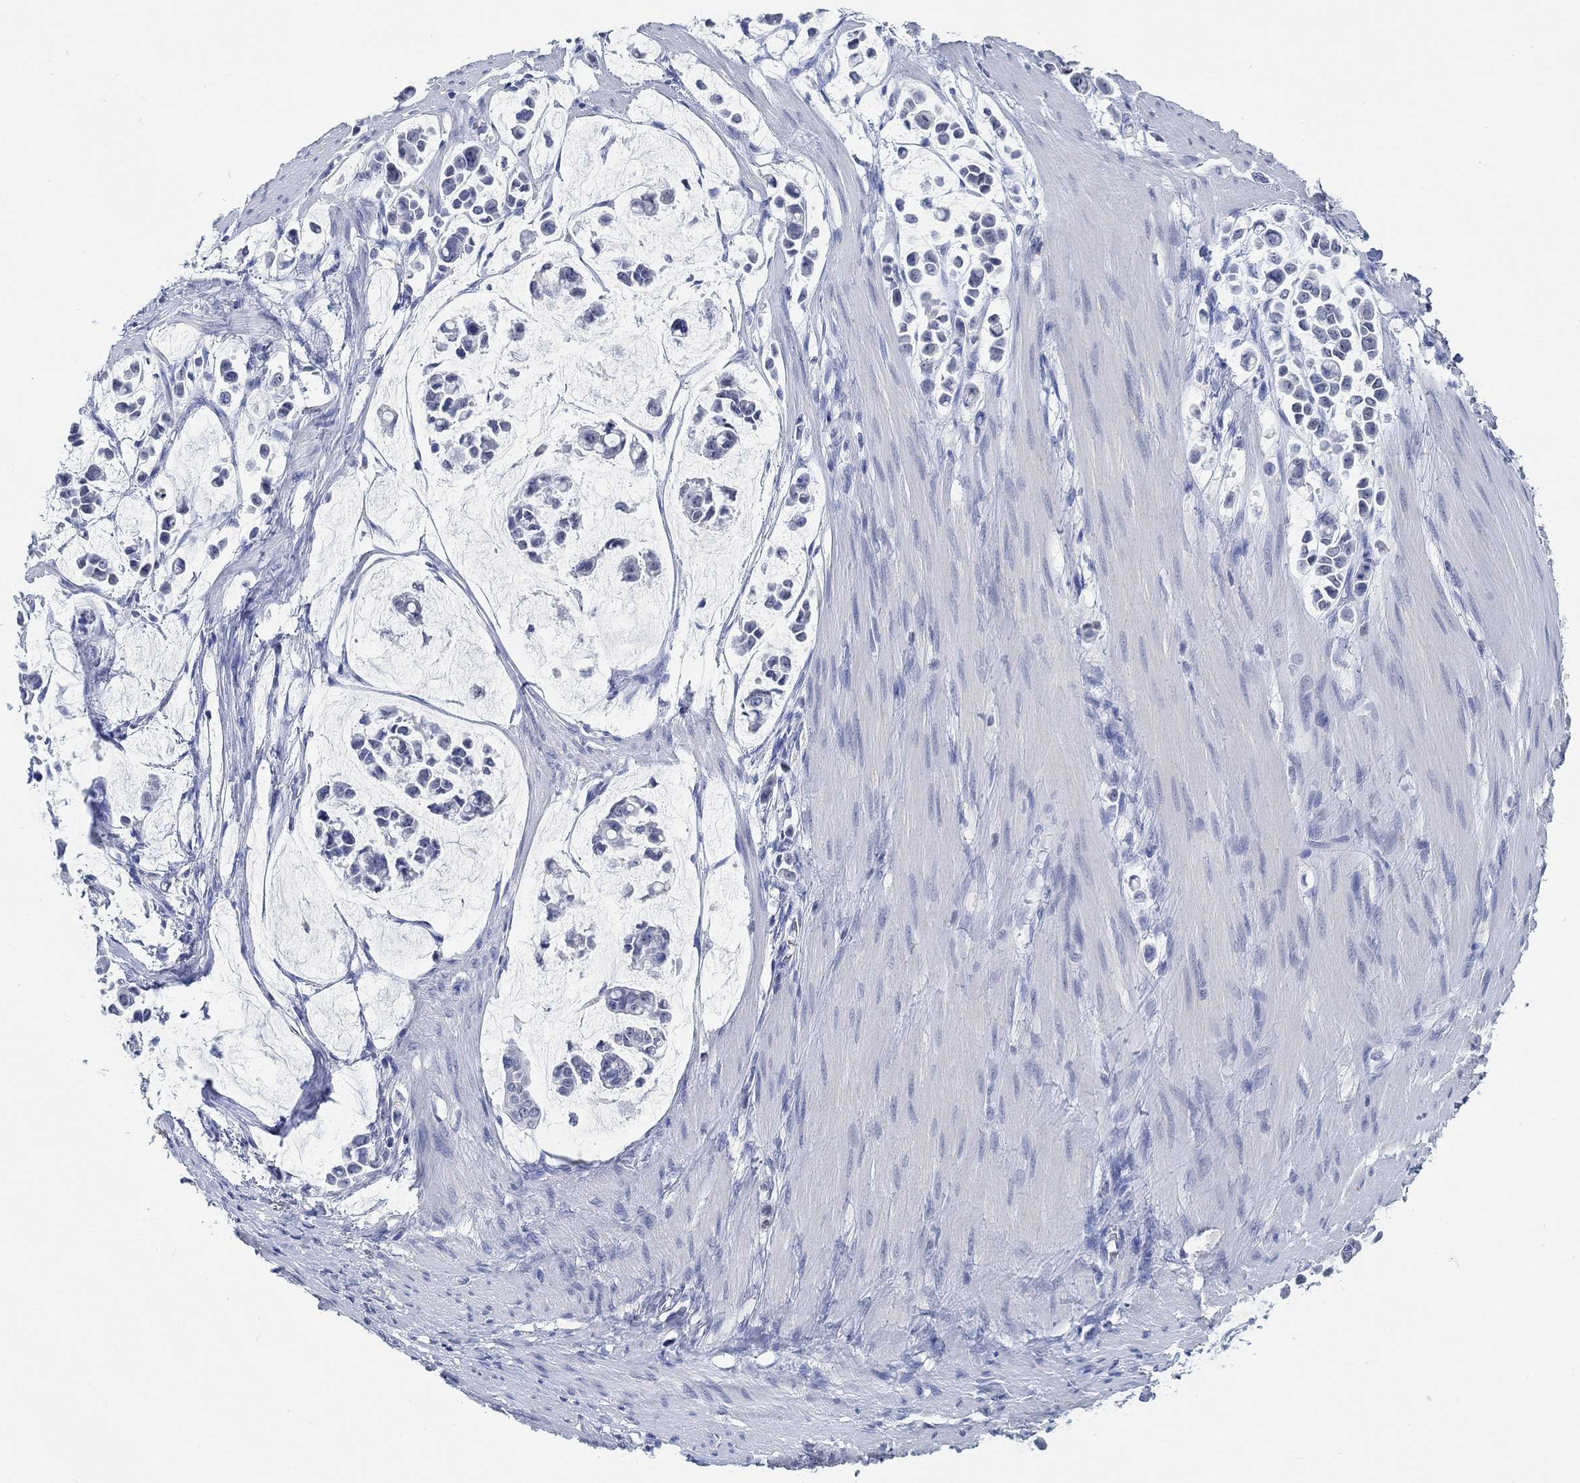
{"staining": {"intensity": "negative", "quantity": "none", "location": "none"}, "tissue": "stomach cancer", "cell_type": "Tumor cells", "image_type": "cancer", "snomed": [{"axis": "morphology", "description": "Adenocarcinoma, NOS"}, {"axis": "topography", "description": "Stomach"}], "caption": "This image is of stomach cancer (adenocarcinoma) stained with immunohistochemistry (IHC) to label a protein in brown with the nuclei are counter-stained blue. There is no positivity in tumor cells. Brightfield microscopy of immunohistochemistry stained with DAB (brown) and hematoxylin (blue), captured at high magnification.", "gene": "PPP1R17", "patient": {"sex": "male", "age": 82}}